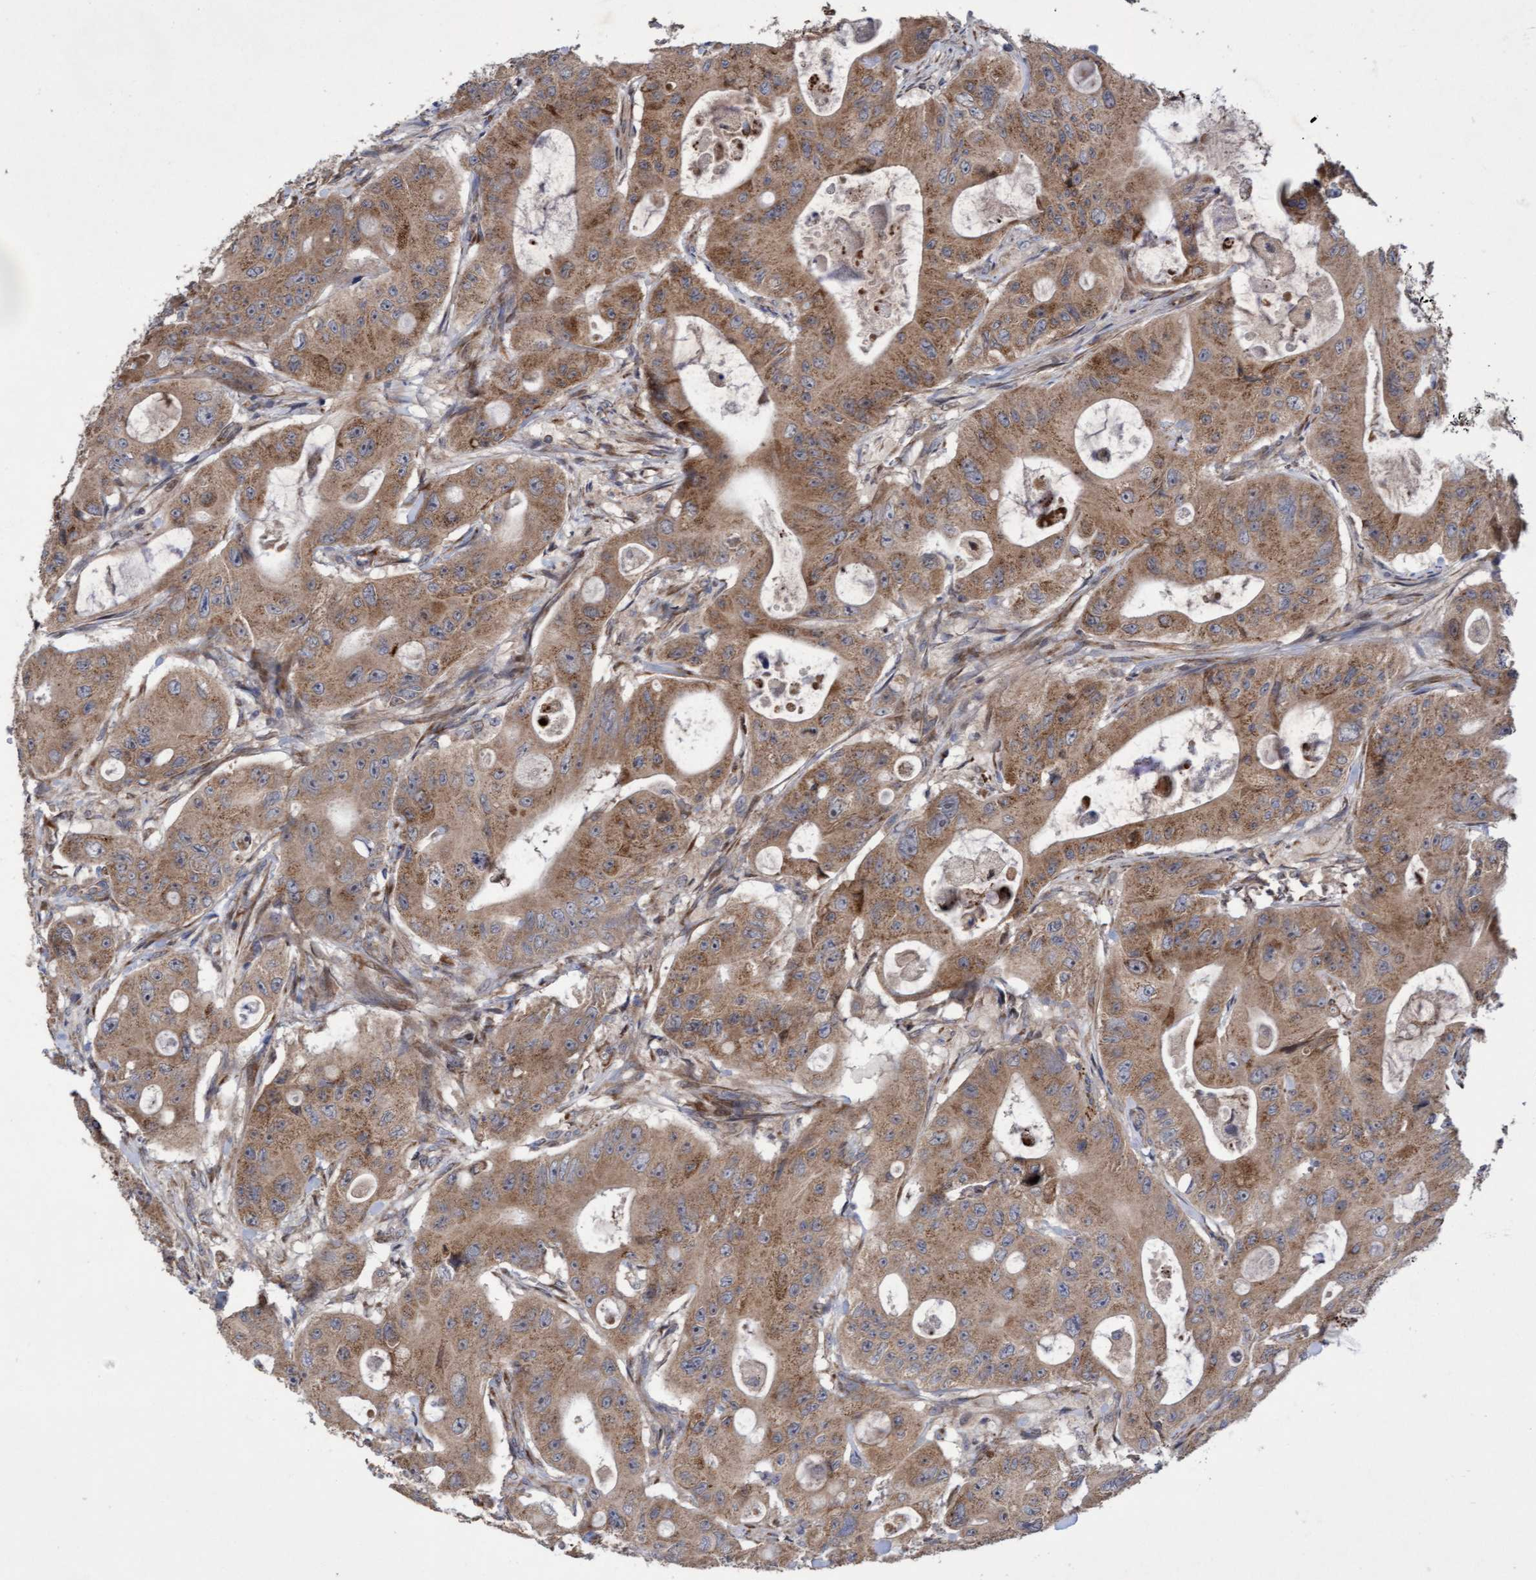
{"staining": {"intensity": "moderate", "quantity": ">75%", "location": "cytoplasmic/membranous"}, "tissue": "colorectal cancer", "cell_type": "Tumor cells", "image_type": "cancer", "snomed": [{"axis": "morphology", "description": "Adenocarcinoma, NOS"}, {"axis": "topography", "description": "Colon"}], "caption": "Adenocarcinoma (colorectal) stained for a protein (brown) shows moderate cytoplasmic/membranous positive staining in about >75% of tumor cells.", "gene": "ELP5", "patient": {"sex": "female", "age": 46}}